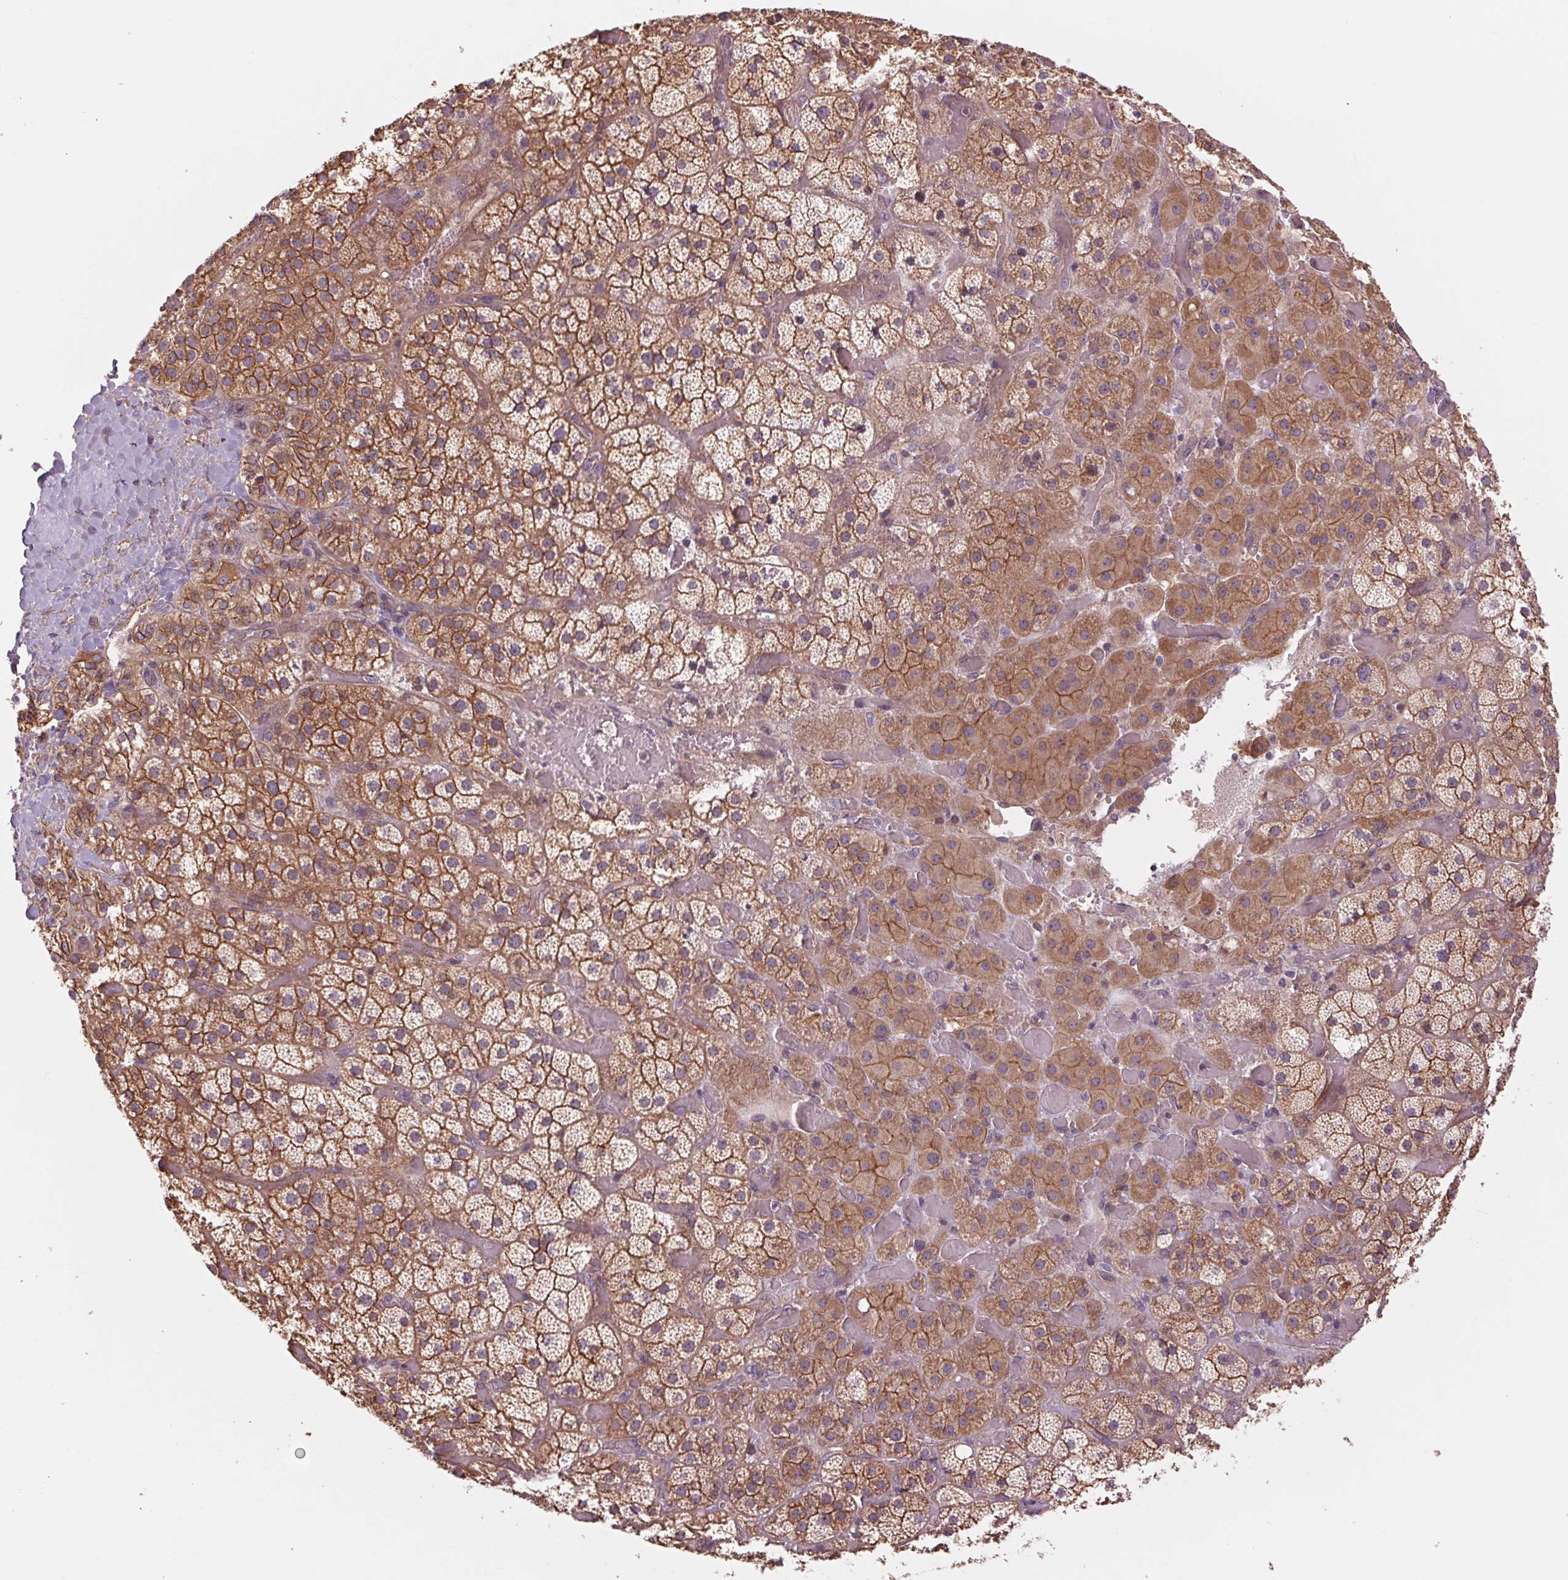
{"staining": {"intensity": "moderate", "quantity": ">75%", "location": "cytoplasmic/membranous"}, "tissue": "adrenal gland", "cell_type": "Glandular cells", "image_type": "normal", "snomed": [{"axis": "morphology", "description": "Normal tissue, NOS"}, {"axis": "topography", "description": "Adrenal gland"}], "caption": "Moderate cytoplasmic/membranous positivity for a protein is present in about >75% of glandular cells of benign adrenal gland using immunohistochemistry.", "gene": "SH3RF2", "patient": {"sex": "male", "age": 57}}